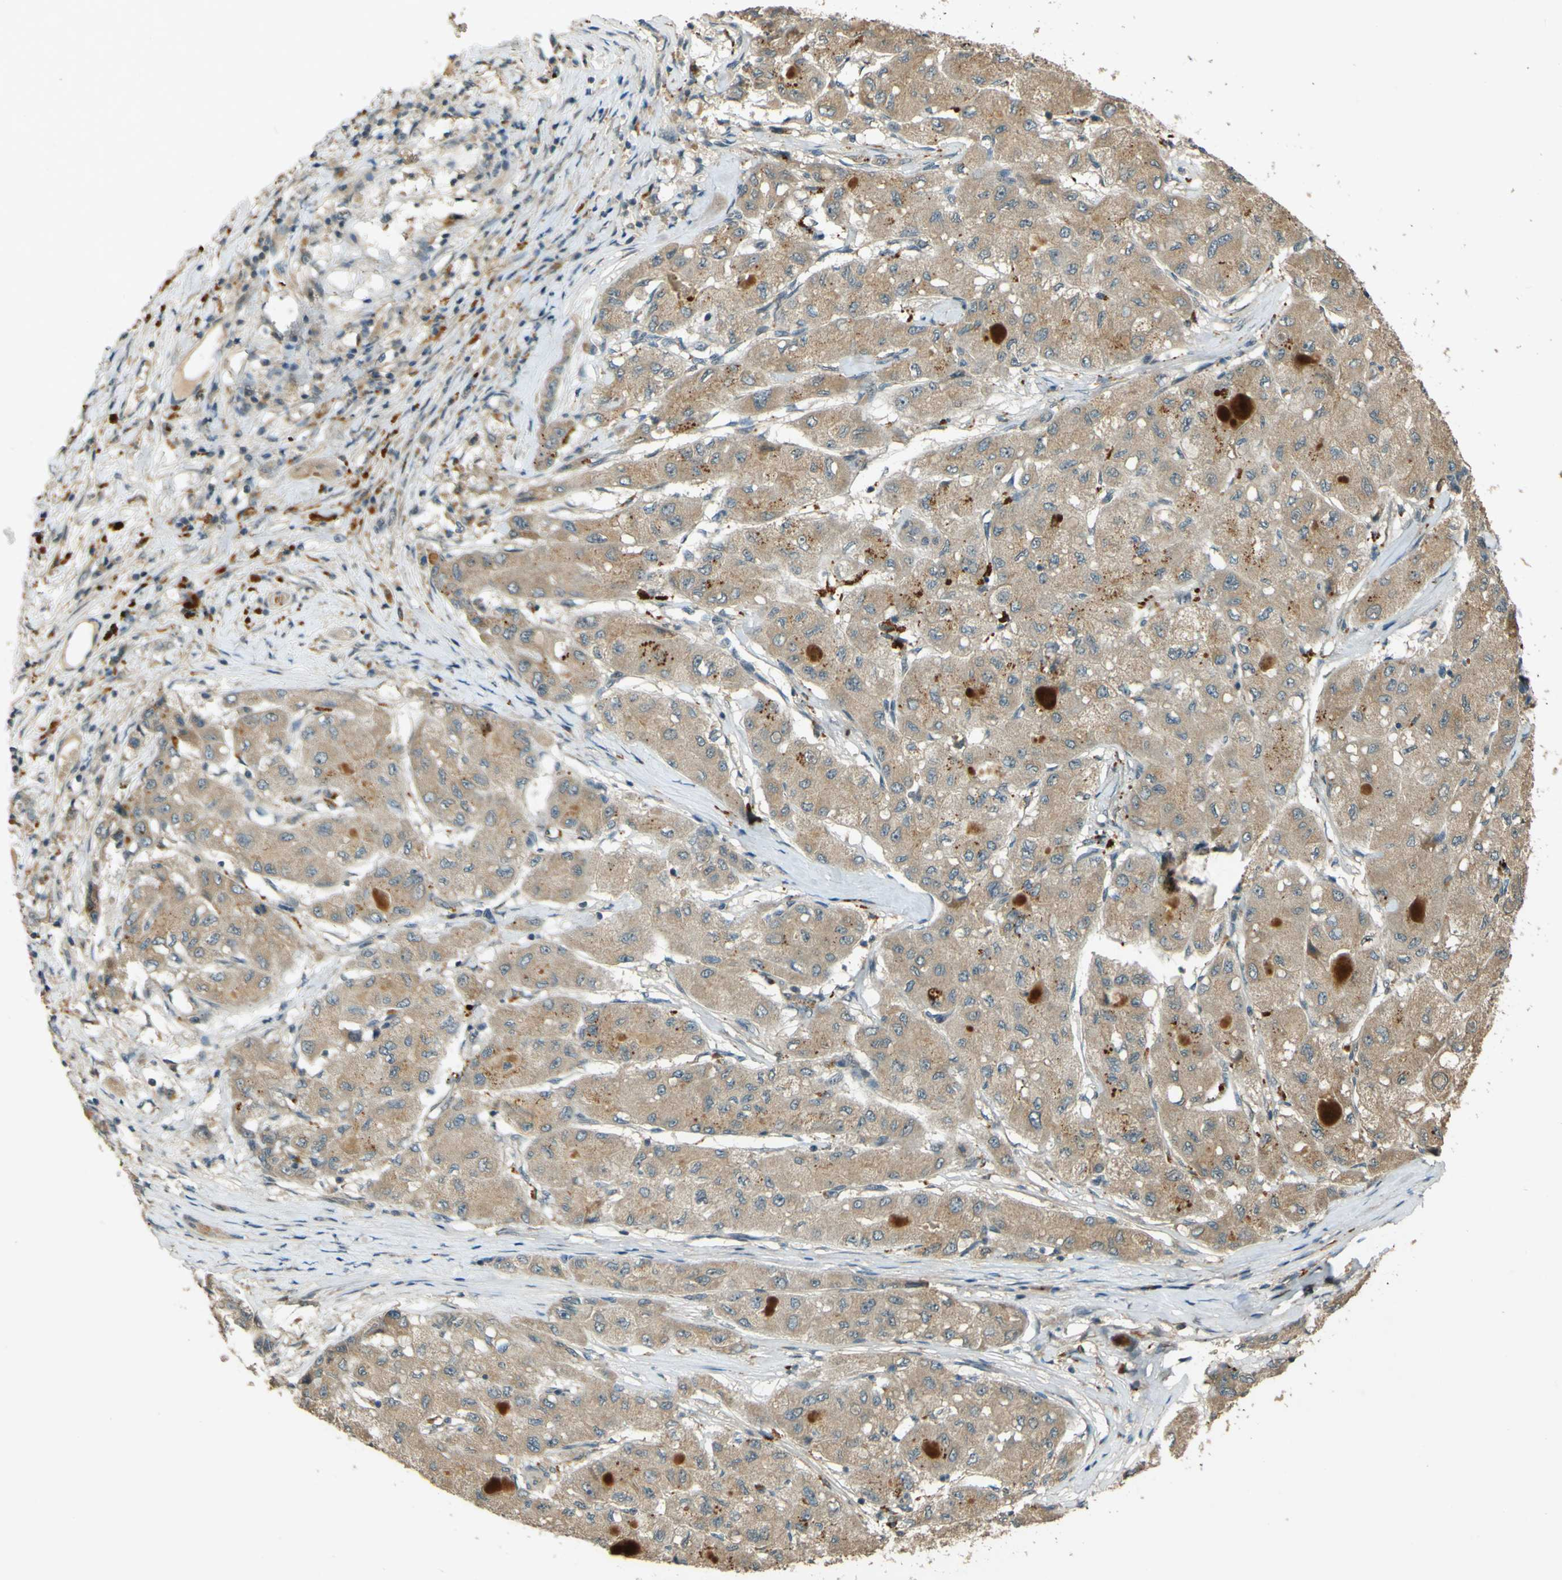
{"staining": {"intensity": "moderate", "quantity": ">75%", "location": "cytoplasmic/membranous"}, "tissue": "liver cancer", "cell_type": "Tumor cells", "image_type": "cancer", "snomed": [{"axis": "morphology", "description": "Carcinoma, Hepatocellular, NOS"}, {"axis": "topography", "description": "Liver"}], "caption": "Tumor cells demonstrate moderate cytoplasmic/membranous staining in approximately >75% of cells in liver cancer (hepatocellular carcinoma).", "gene": "MPDZ", "patient": {"sex": "male", "age": 80}}